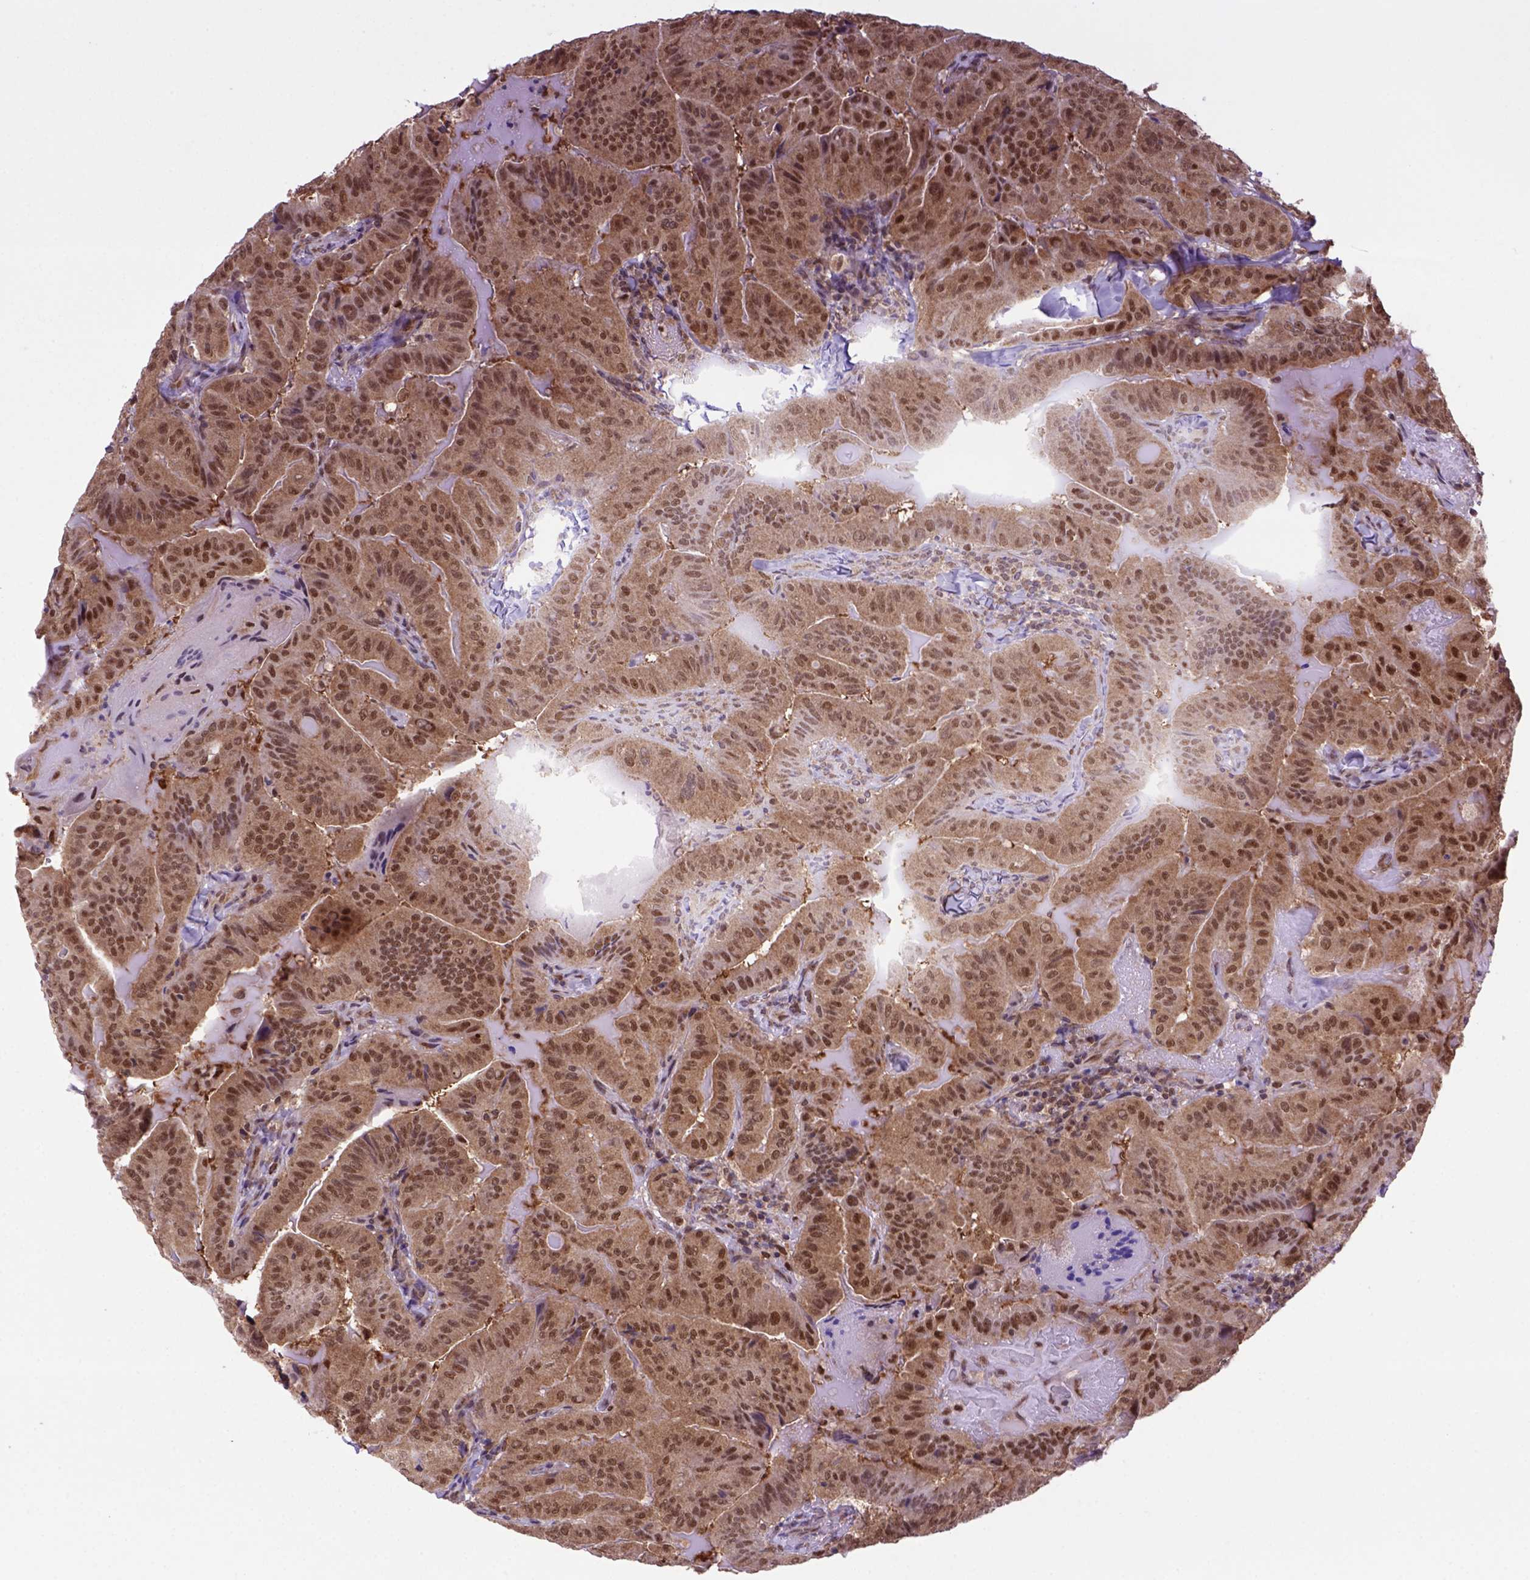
{"staining": {"intensity": "moderate", "quantity": ">75%", "location": "cytoplasmic/membranous,nuclear"}, "tissue": "thyroid cancer", "cell_type": "Tumor cells", "image_type": "cancer", "snomed": [{"axis": "morphology", "description": "Papillary adenocarcinoma, NOS"}, {"axis": "topography", "description": "Thyroid gland"}], "caption": "Immunohistochemical staining of human thyroid cancer reveals medium levels of moderate cytoplasmic/membranous and nuclear protein staining in approximately >75% of tumor cells. (DAB = brown stain, brightfield microscopy at high magnification).", "gene": "PSMC2", "patient": {"sex": "female", "age": 68}}